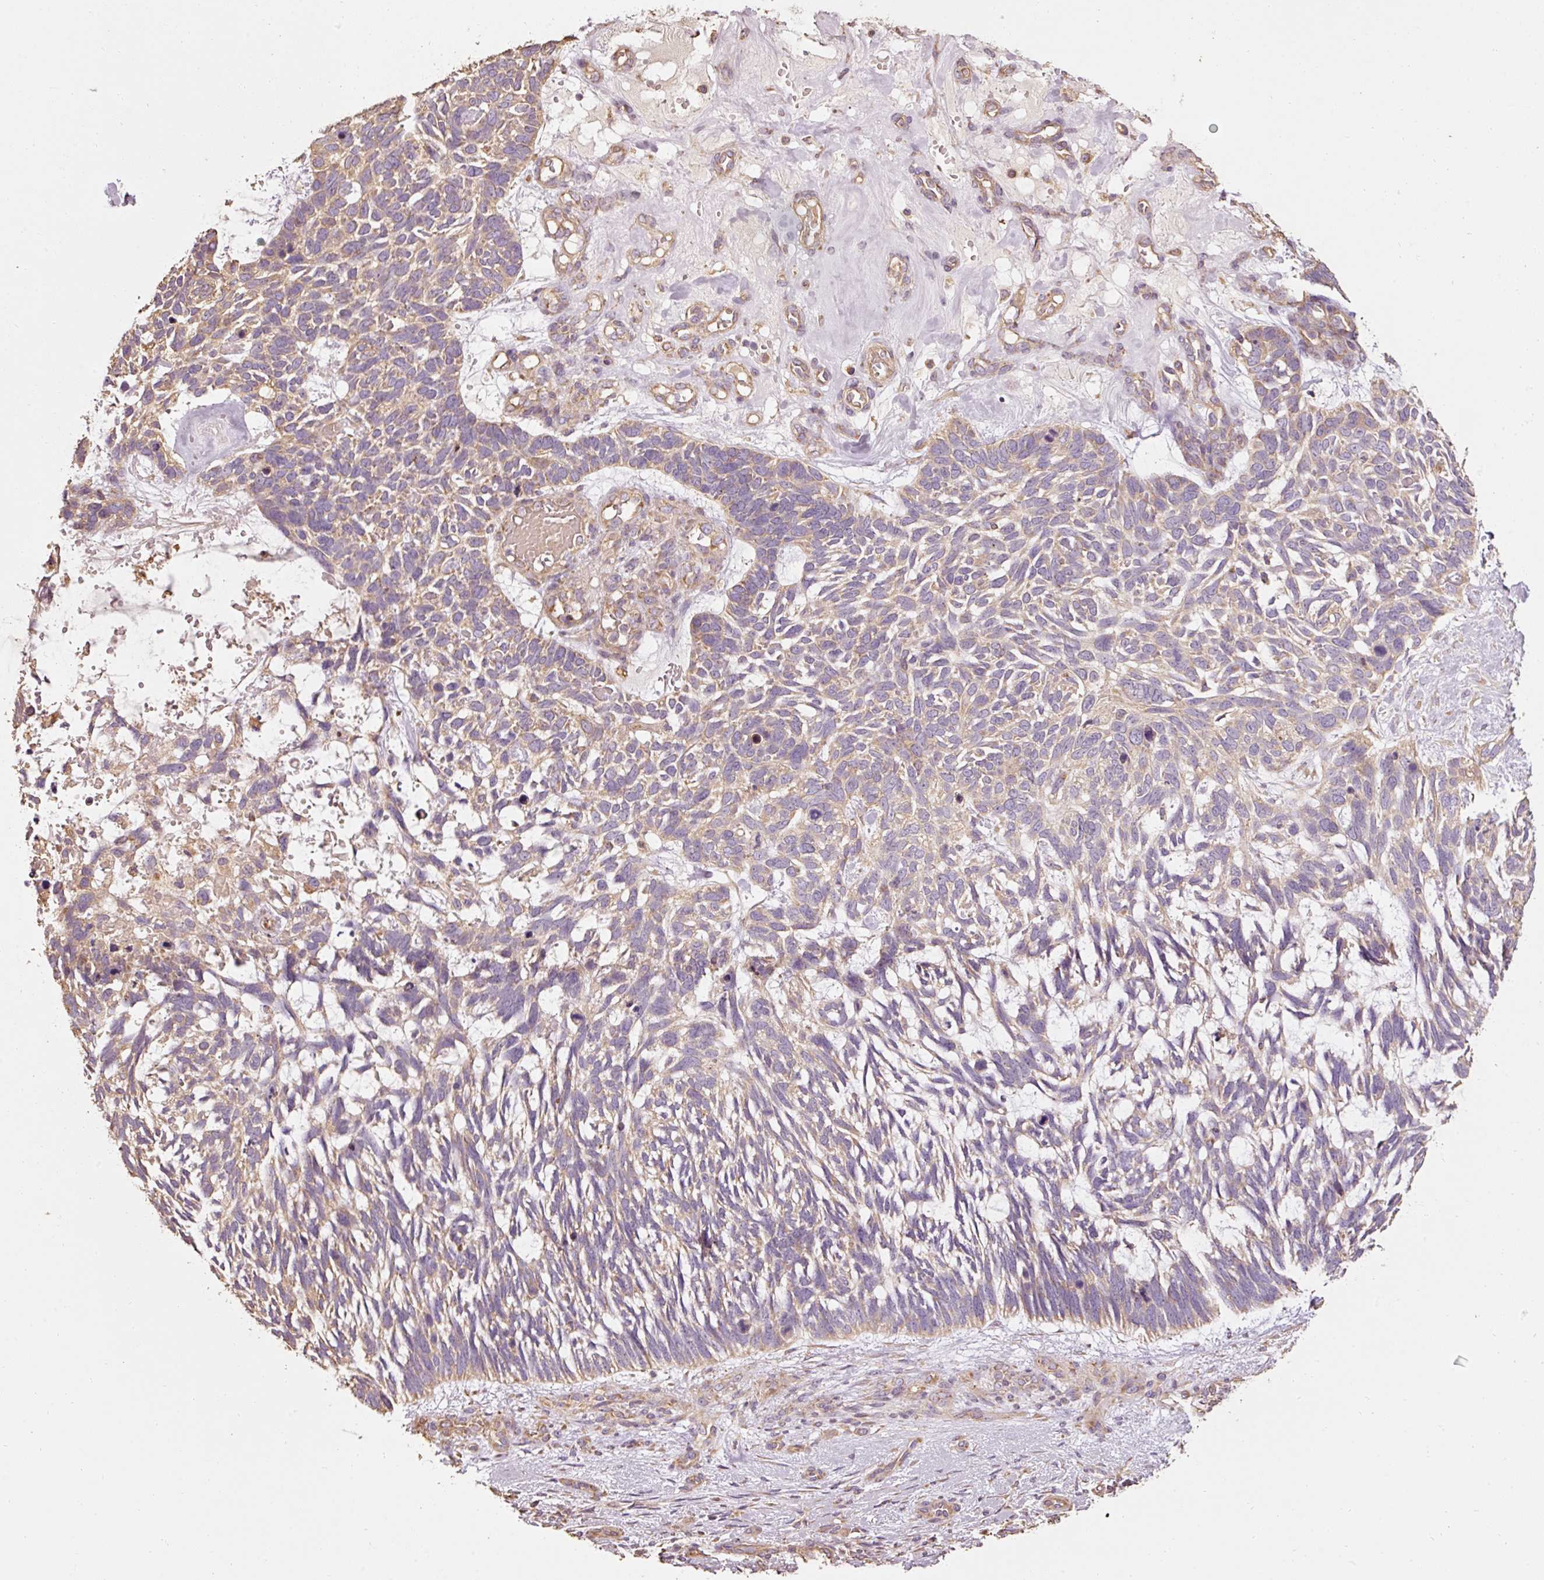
{"staining": {"intensity": "weak", "quantity": "25%-75%", "location": "cytoplasmic/membranous"}, "tissue": "skin cancer", "cell_type": "Tumor cells", "image_type": "cancer", "snomed": [{"axis": "morphology", "description": "Basal cell carcinoma"}, {"axis": "topography", "description": "Skin"}], "caption": "Weak cytoplasmic/membranous staining for a protein is identified in about 25%-75% of tumor cells of skin cancer (basal cell carcinoma) using immunohistochemistry (IHC).", "gene": "EFHC1", "patient": {"sex": "male", "age": 88}}